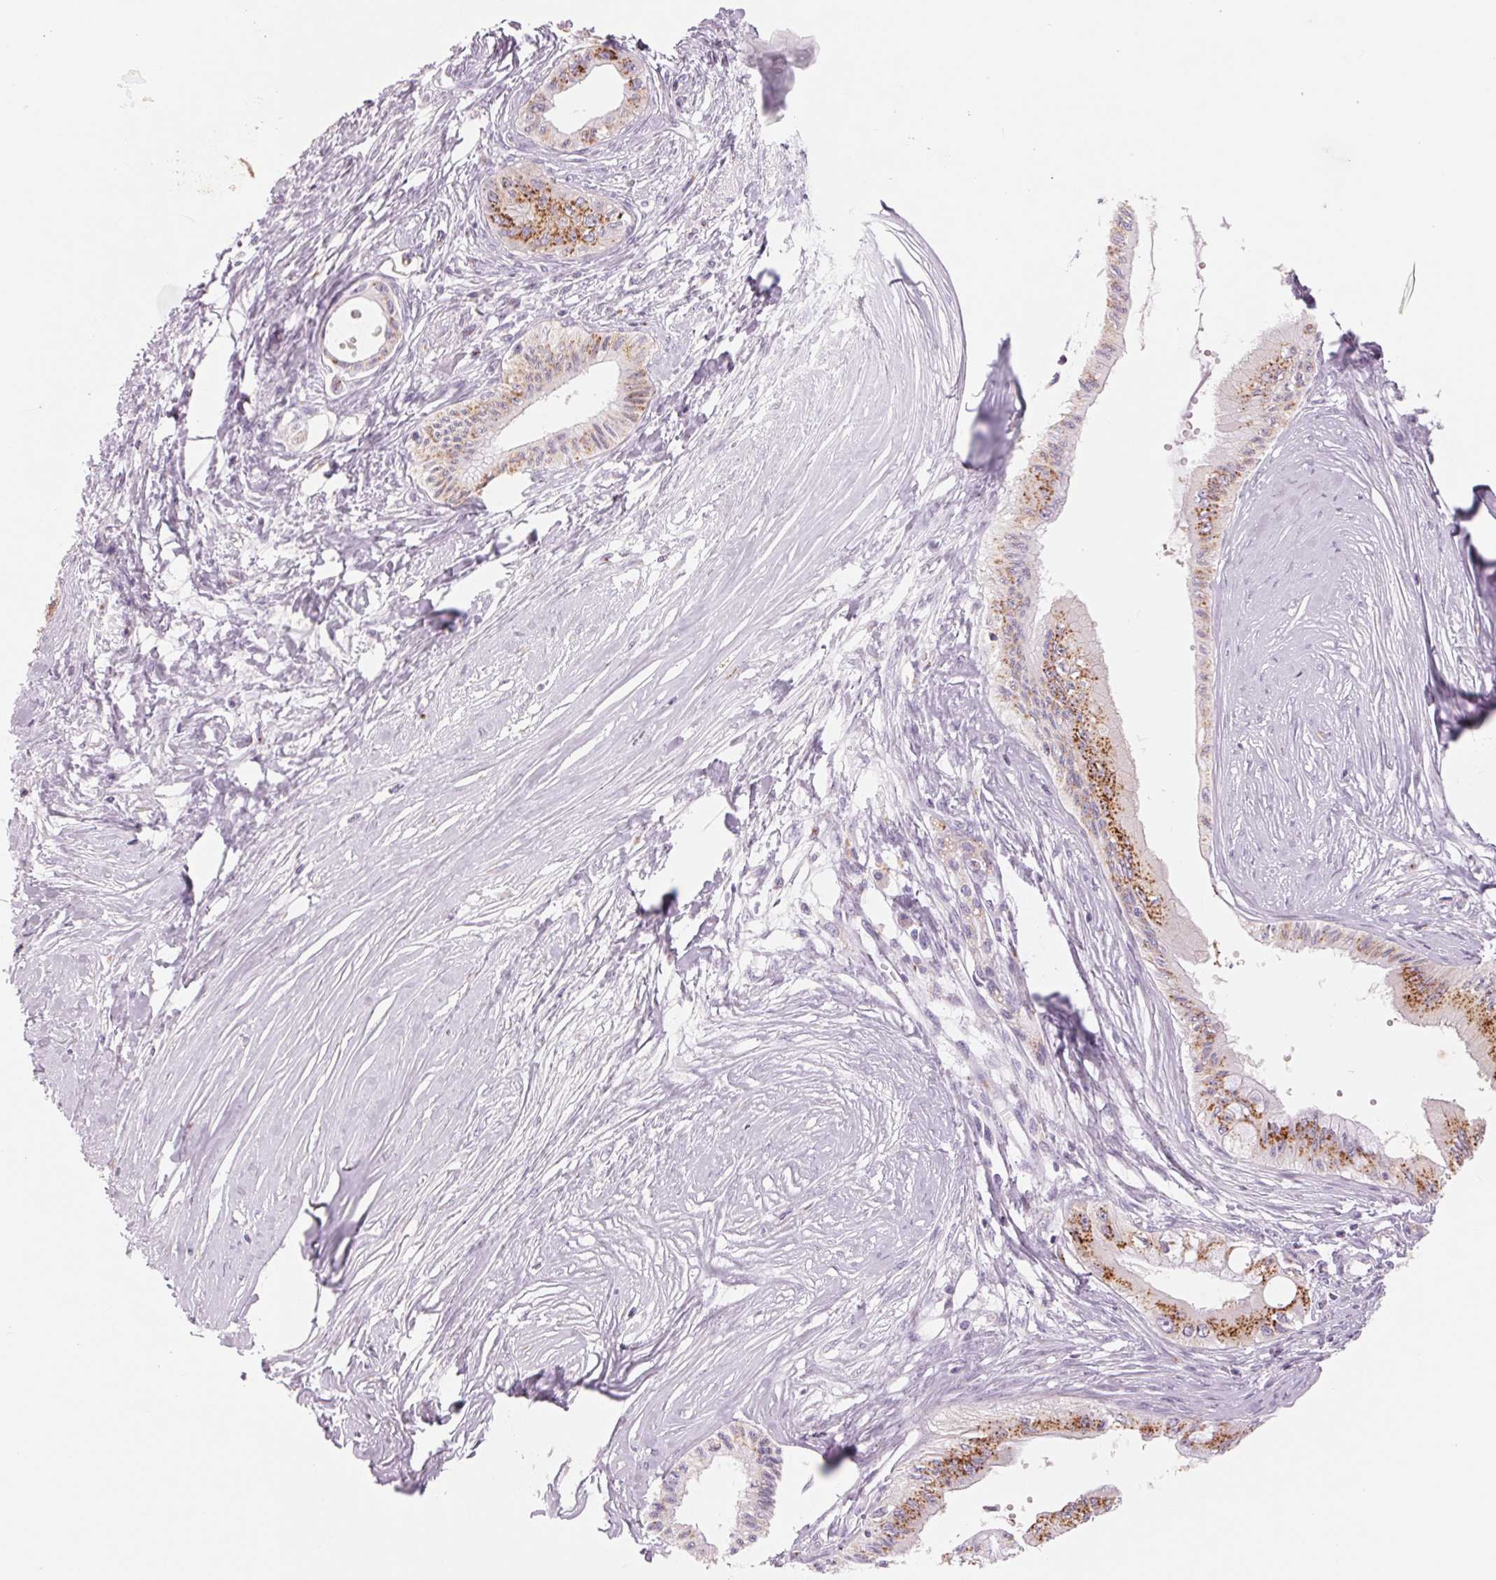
{"staining": {"intensity": "moderate", "quantity": ">75%", "location": "cytoplasmic/membranous"}, "tissue": "pancreatic cancer", "cell_type": "Tumor cells", "image_type": "cancer", "snomed": [{"axis": "morphology", "description": "Adenocarcinoma, NOS"}, {"axis": "topography", "description": "Pancreas"}], "caption": "A brown stain labels moderate cytoplasmic/membranous positivity of a protein in pancreatic adenocarcinoma tumor cells.", "gene": "GALNT7", "patient": {"sex": "male", "age": 71}}